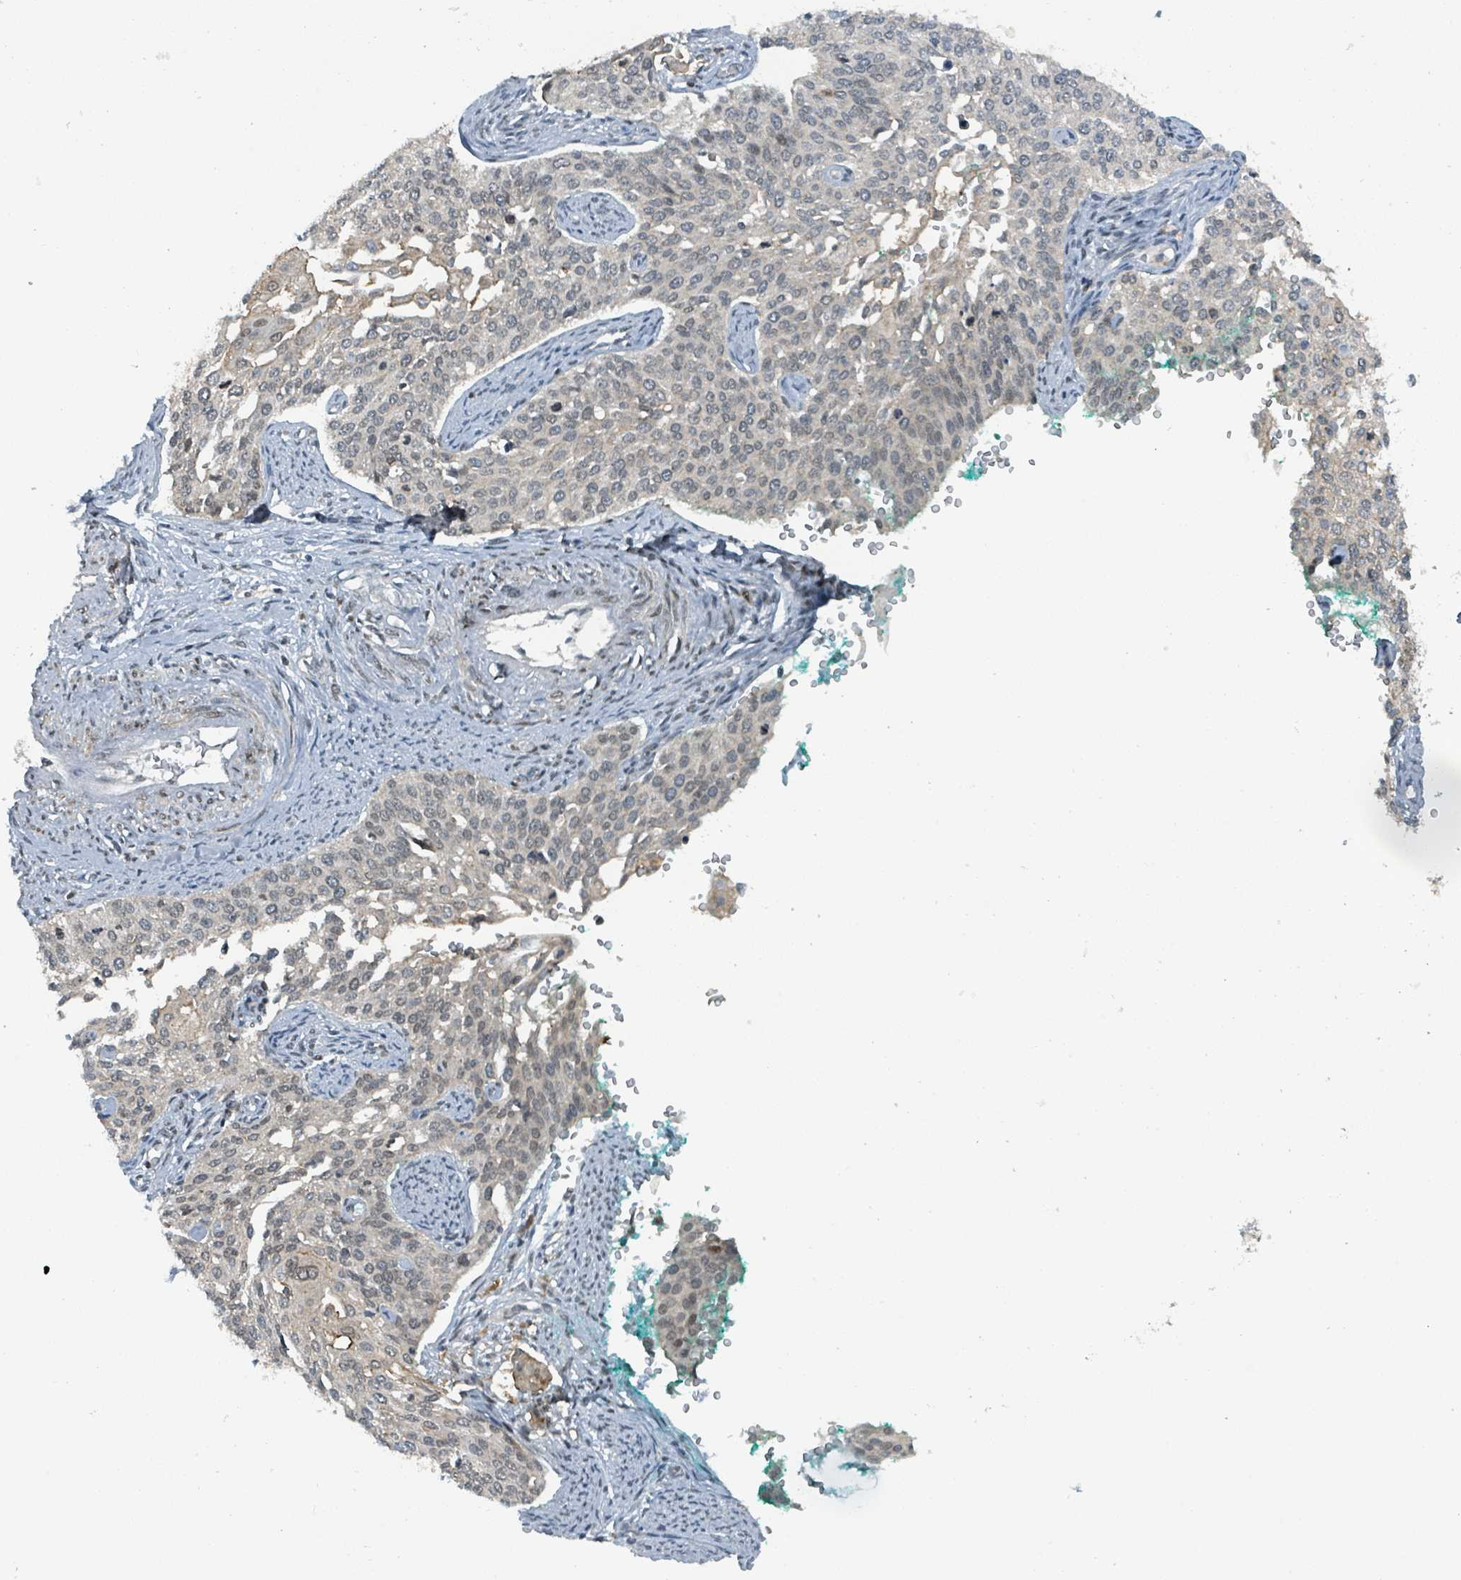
{"staining": {"intensity": "weak", "quantity": "<25%", "location": "nuclear"}, "tissue": "cervical cancer", "cell_type": "Tumor cells", "image_type": "cancer", "snomed": [{"axis": "morphology", "description": "Squamous cell carcinoma, NOS"}, {"axis": "topography", "description": "Cervix"}], "caption": "A photomicrograph of human cervical cancer is negative for staining in tumor cells.", "gene": "PHIP", "patient": {"sex": "female", "age": 44}}